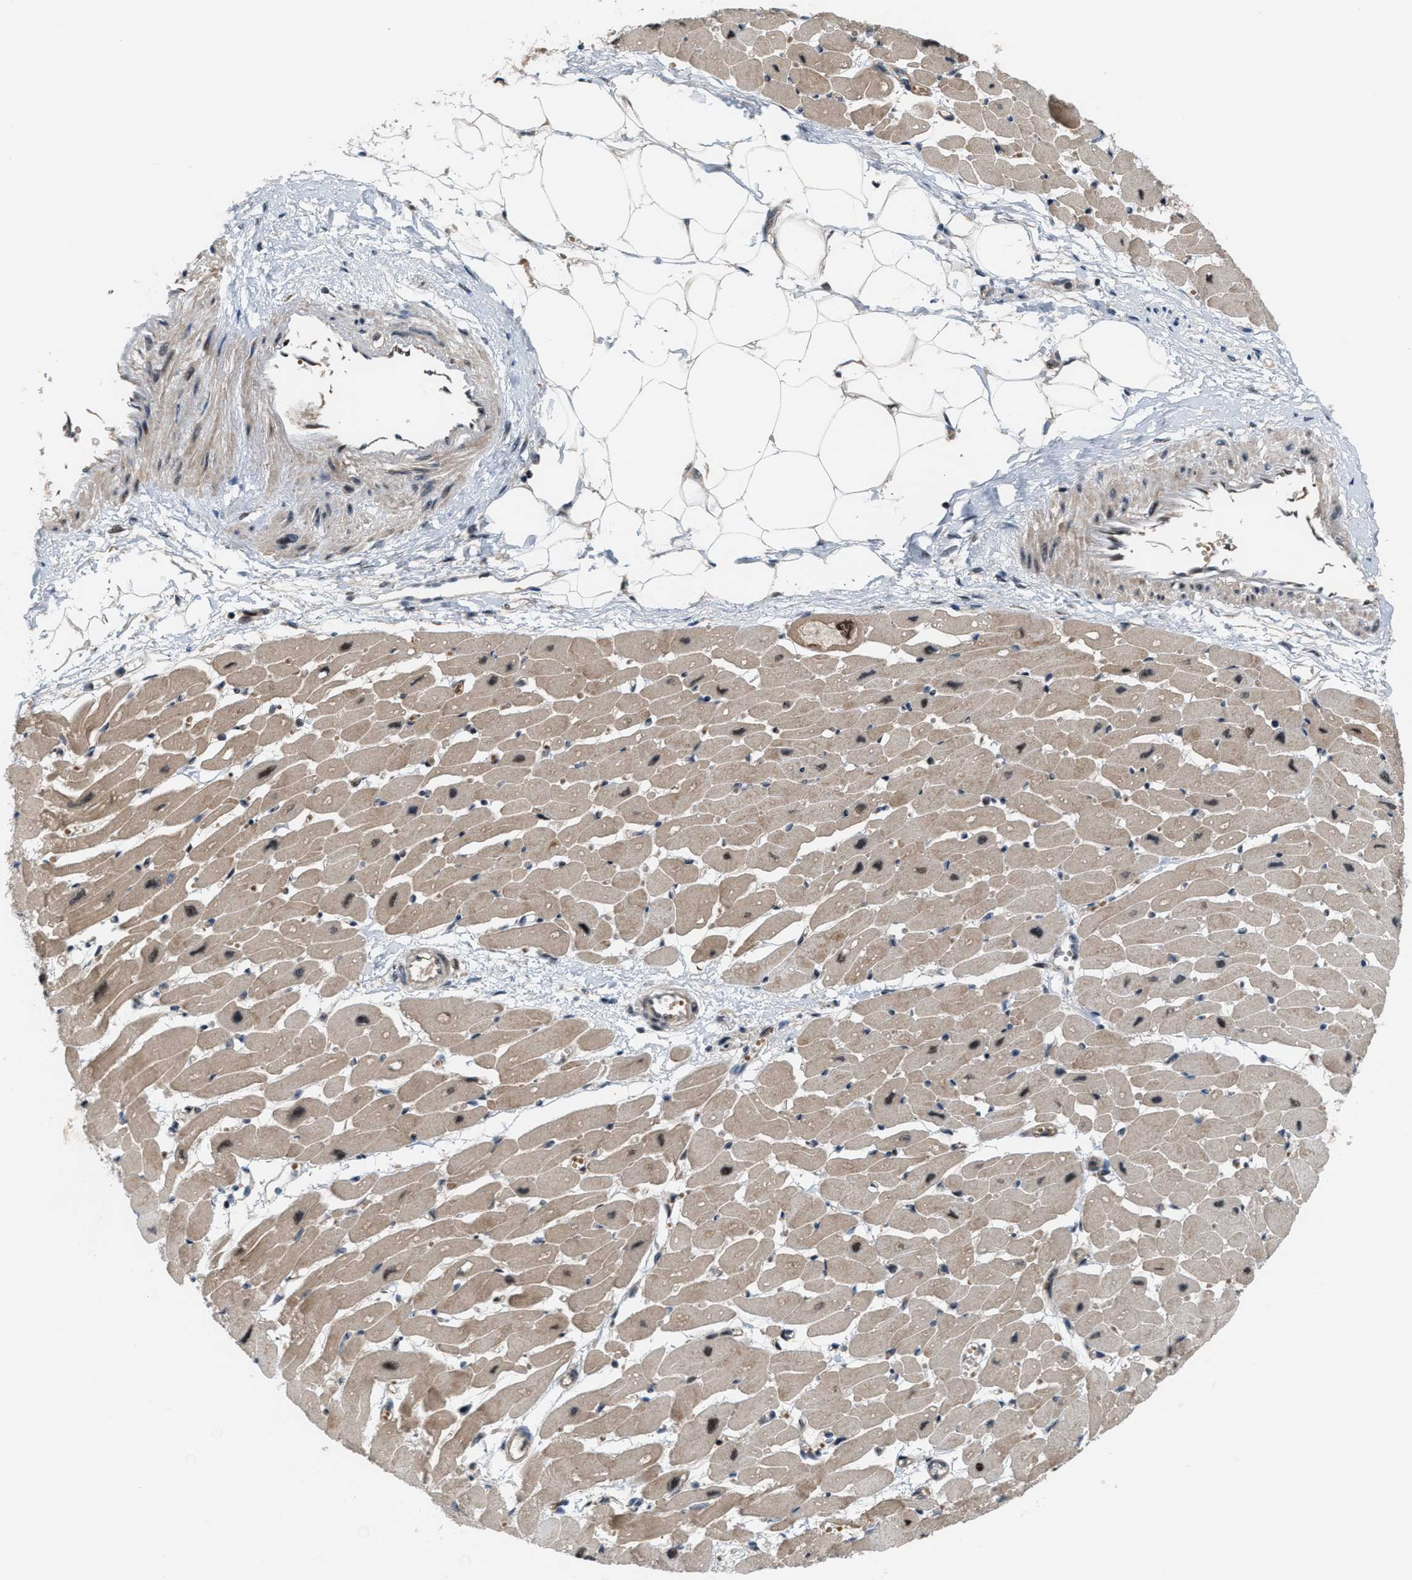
{"staining": {"intensity": "strong", "quantity": "25%-75%", "location": "cytoplasmic/membranous,nuclear"}, "tissue": "heart muscle", "cell_type": "Cardiomyocytes", "image_type": "normal", "snomed": [{"axis": "morphology", "description": "Normal tissue, NOS"}, {"axis": "topography", "description": "Heart"}], "caption": "Protein analysis of normal heart muscle demonstrates strong cytoplasmic/membranous,nuclear positivity in approximately 25%-75% of cardiomyocytes.", "gene": "RFFL", "patient": {"sex": "female", "age": 54}}